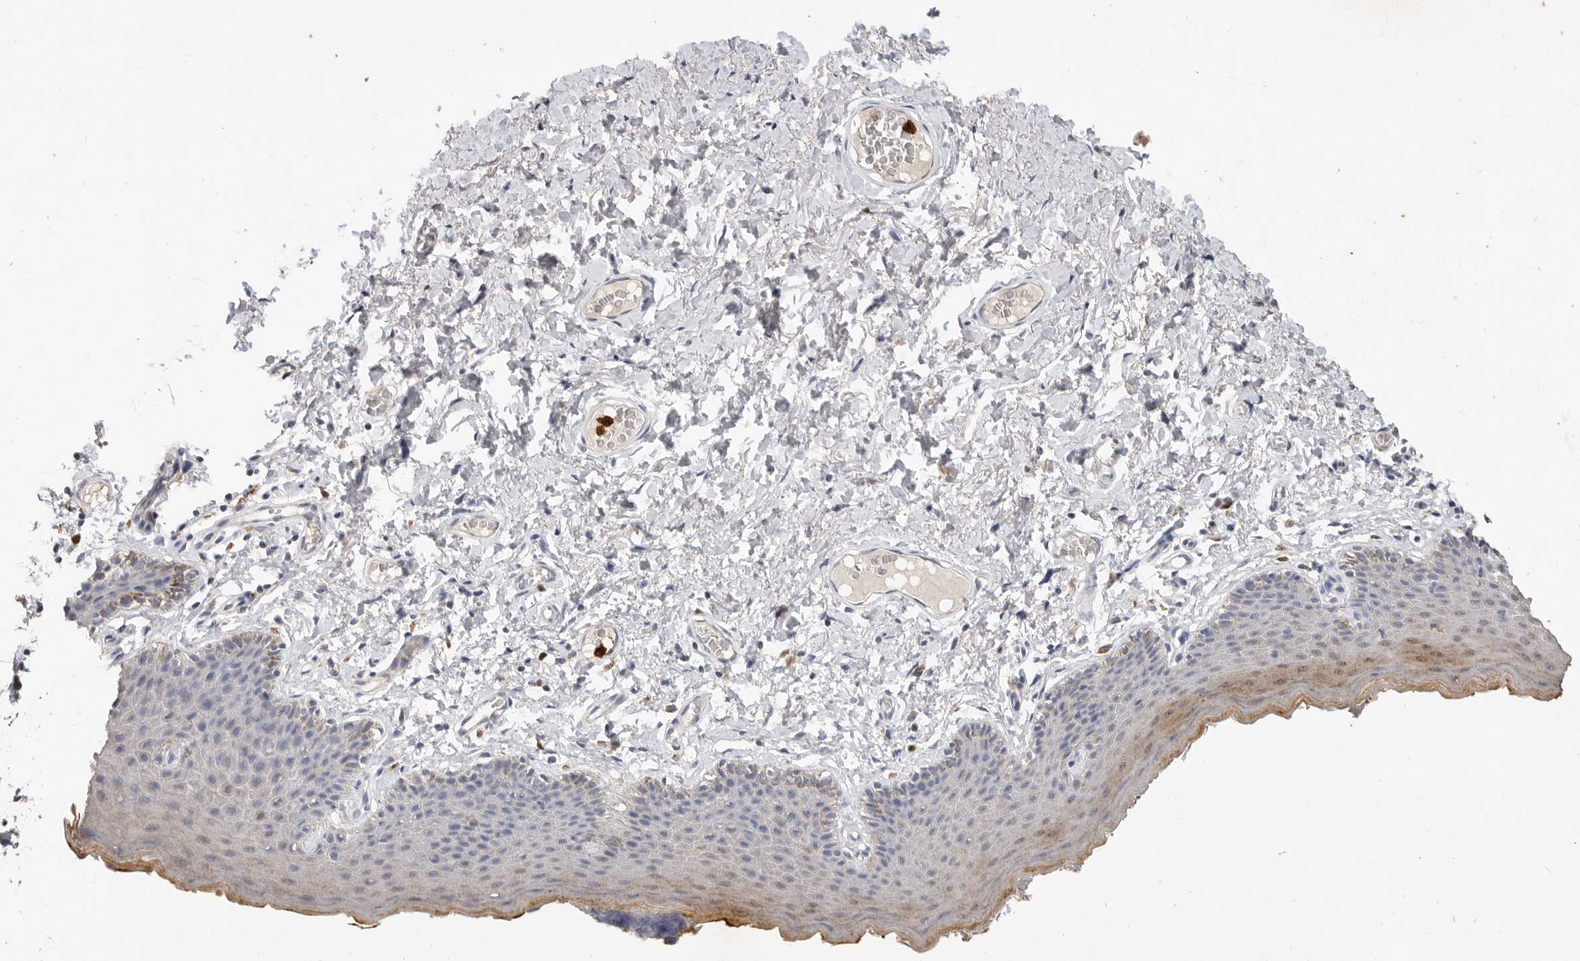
{"staining": {"intensity": "moderate", "quantity": "<25%", "location": "cytoplasmic/membranous"}, "tissue": "skin", "cell_type": "Epidermal cells", "image_type": "normal", "snomed": [{"axis": "morphology", "description": "Normal tissue, NOS"}, {"axis": "topography", "description": "Vulva"}], "caption": "High-magnification brightfield microscopy of unremarkable skin stained with DAB (brown) and counterstained with hematoxylin (blue). epidermal cells exhibit moderate cytoplasmic/membranous staining is identified in approximately<25% of cells.", "gene": "LTBR", "patient": {"sex": "female", "age": 66}}